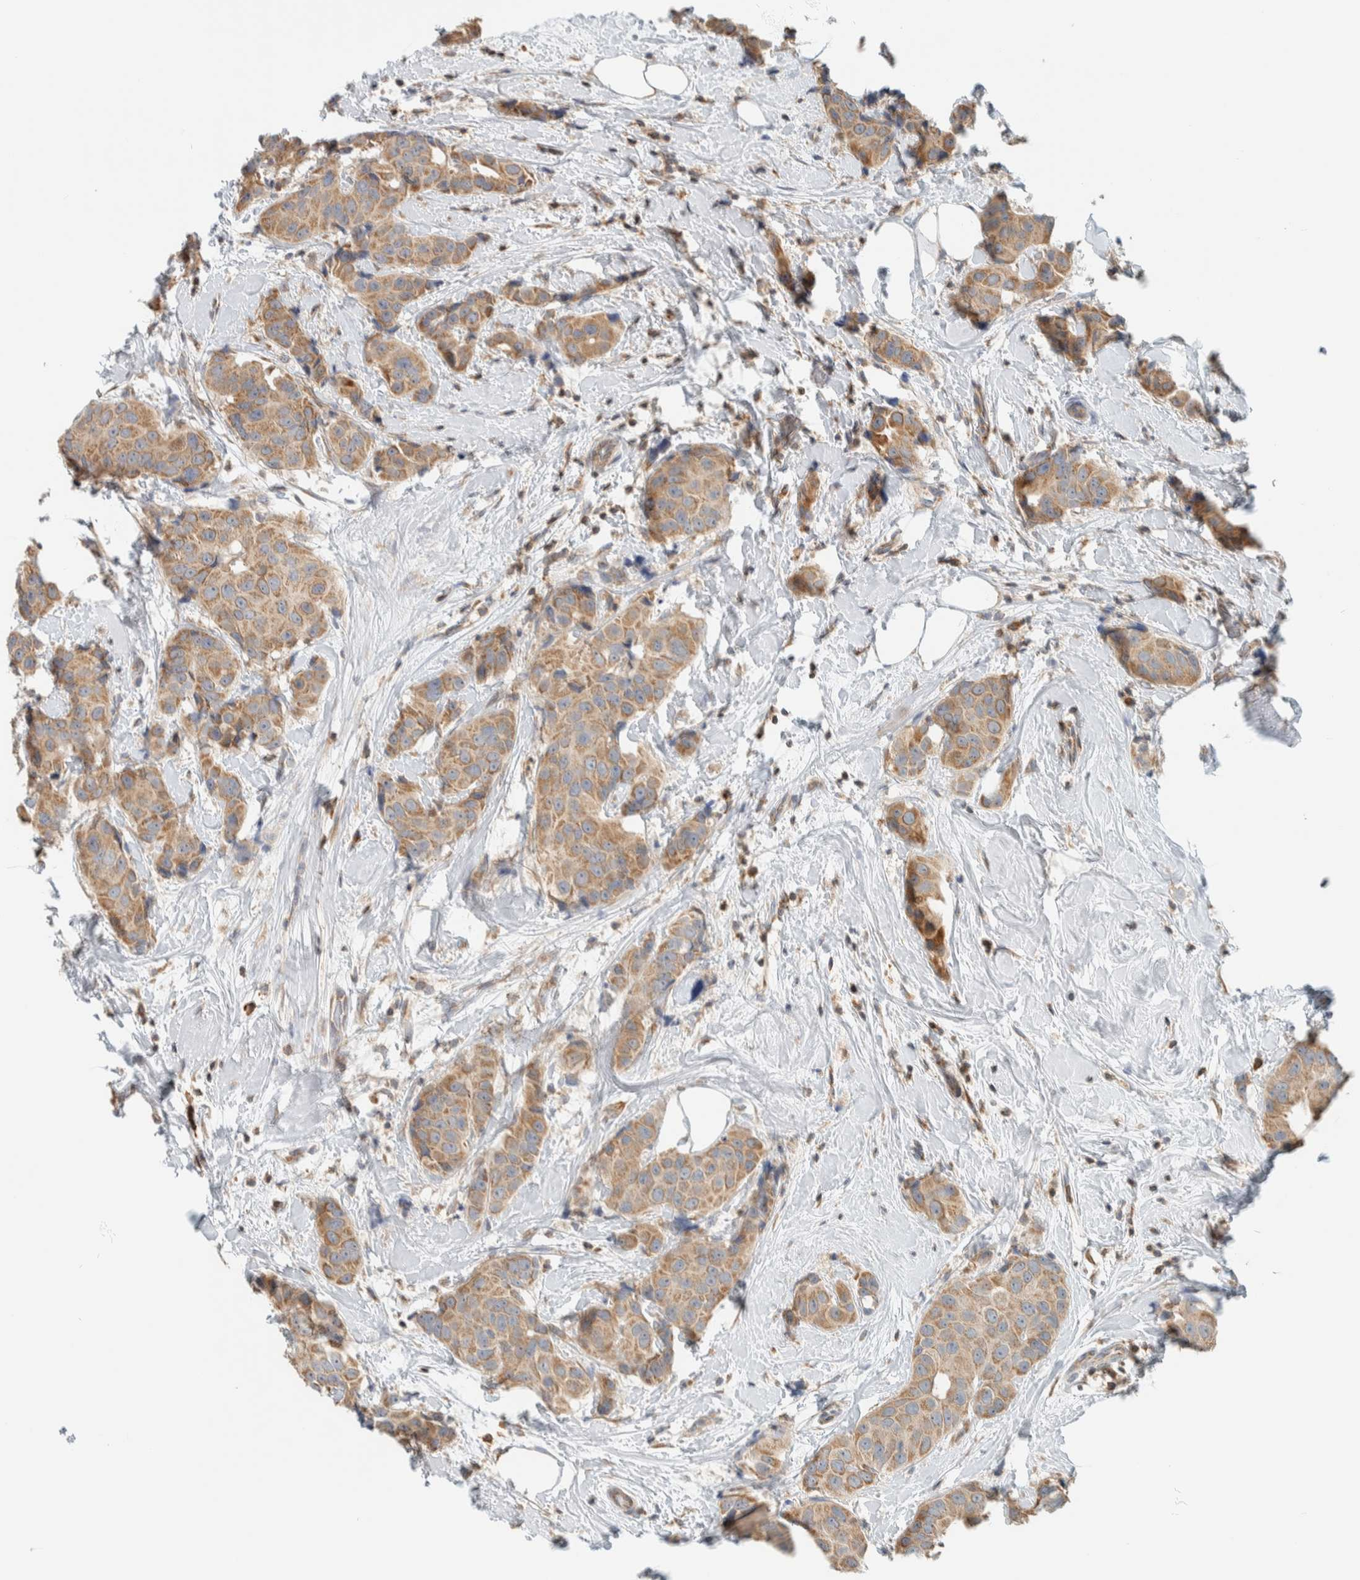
{"staining": {"intensity": "moderate", "quantity": ">75%", "location": "cytoplasmic/membranous"}, "tissue": "breast cancer", "cell_type": "Tumor cells", "image_type": "cancer", "snomed": [{"axis": "morphology", "description": "Normal tissue, NOS"}, {"axis": "morphology", "description": "Duct carcinoma"}, {"axis": "topography", "description": "Breast"}], "caption": "Immunohistochemistry photomicrograph of neoplastic tissue: infiltrating ductal carcinoma (breast) stained using IHC reveals medium levels of moderate protein expression localized specifically in the cytoplasmic/membranous of tumor cells, appearing as a cytoplasmic/membranous brown color.", "gene": "CCDC57", "patient": {"sex": "female", "age": 39}}